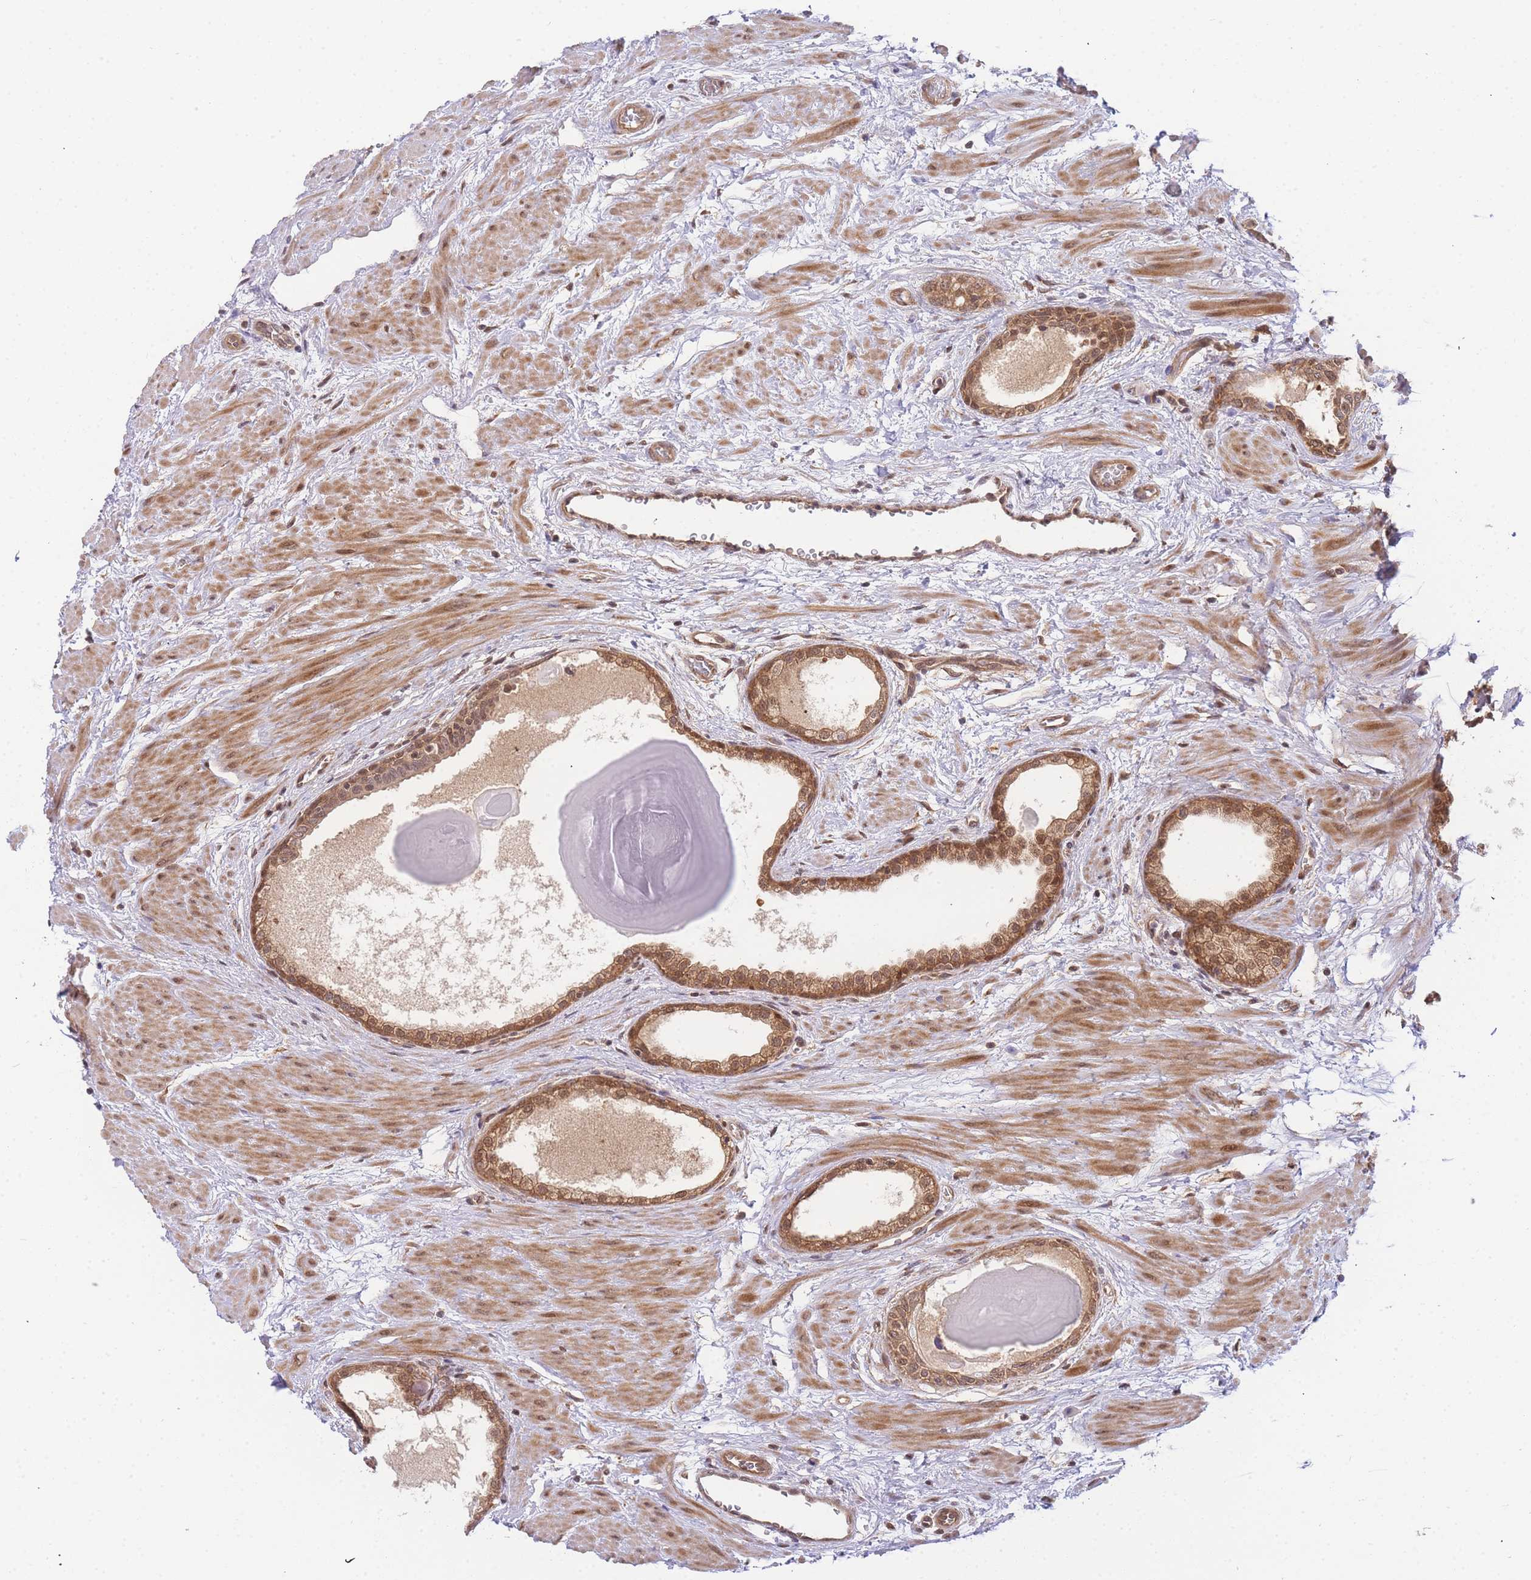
{"staining": {"intensity": "moderate", "quantity": ">75%", "location": "cytoplasmic/membranous,nuclear"}, "tissue": "prostate", "cell_type": "Glandular cells", "image_type": "normal", "snomed": [{"axis": "morphology", "description": "Normal tissue, NOS"}, {"axis": "topography", "description": "Prostate"}], "caption": "This is a micrograph of immunohistochemistry (IHC) staining of benign prostate, which shows moderate positivity in the cytoplasmic/membranous,nuclear of glandular cells.", "gene": "KIAA1191", "patient": {"sex": "male", "age": 48}}